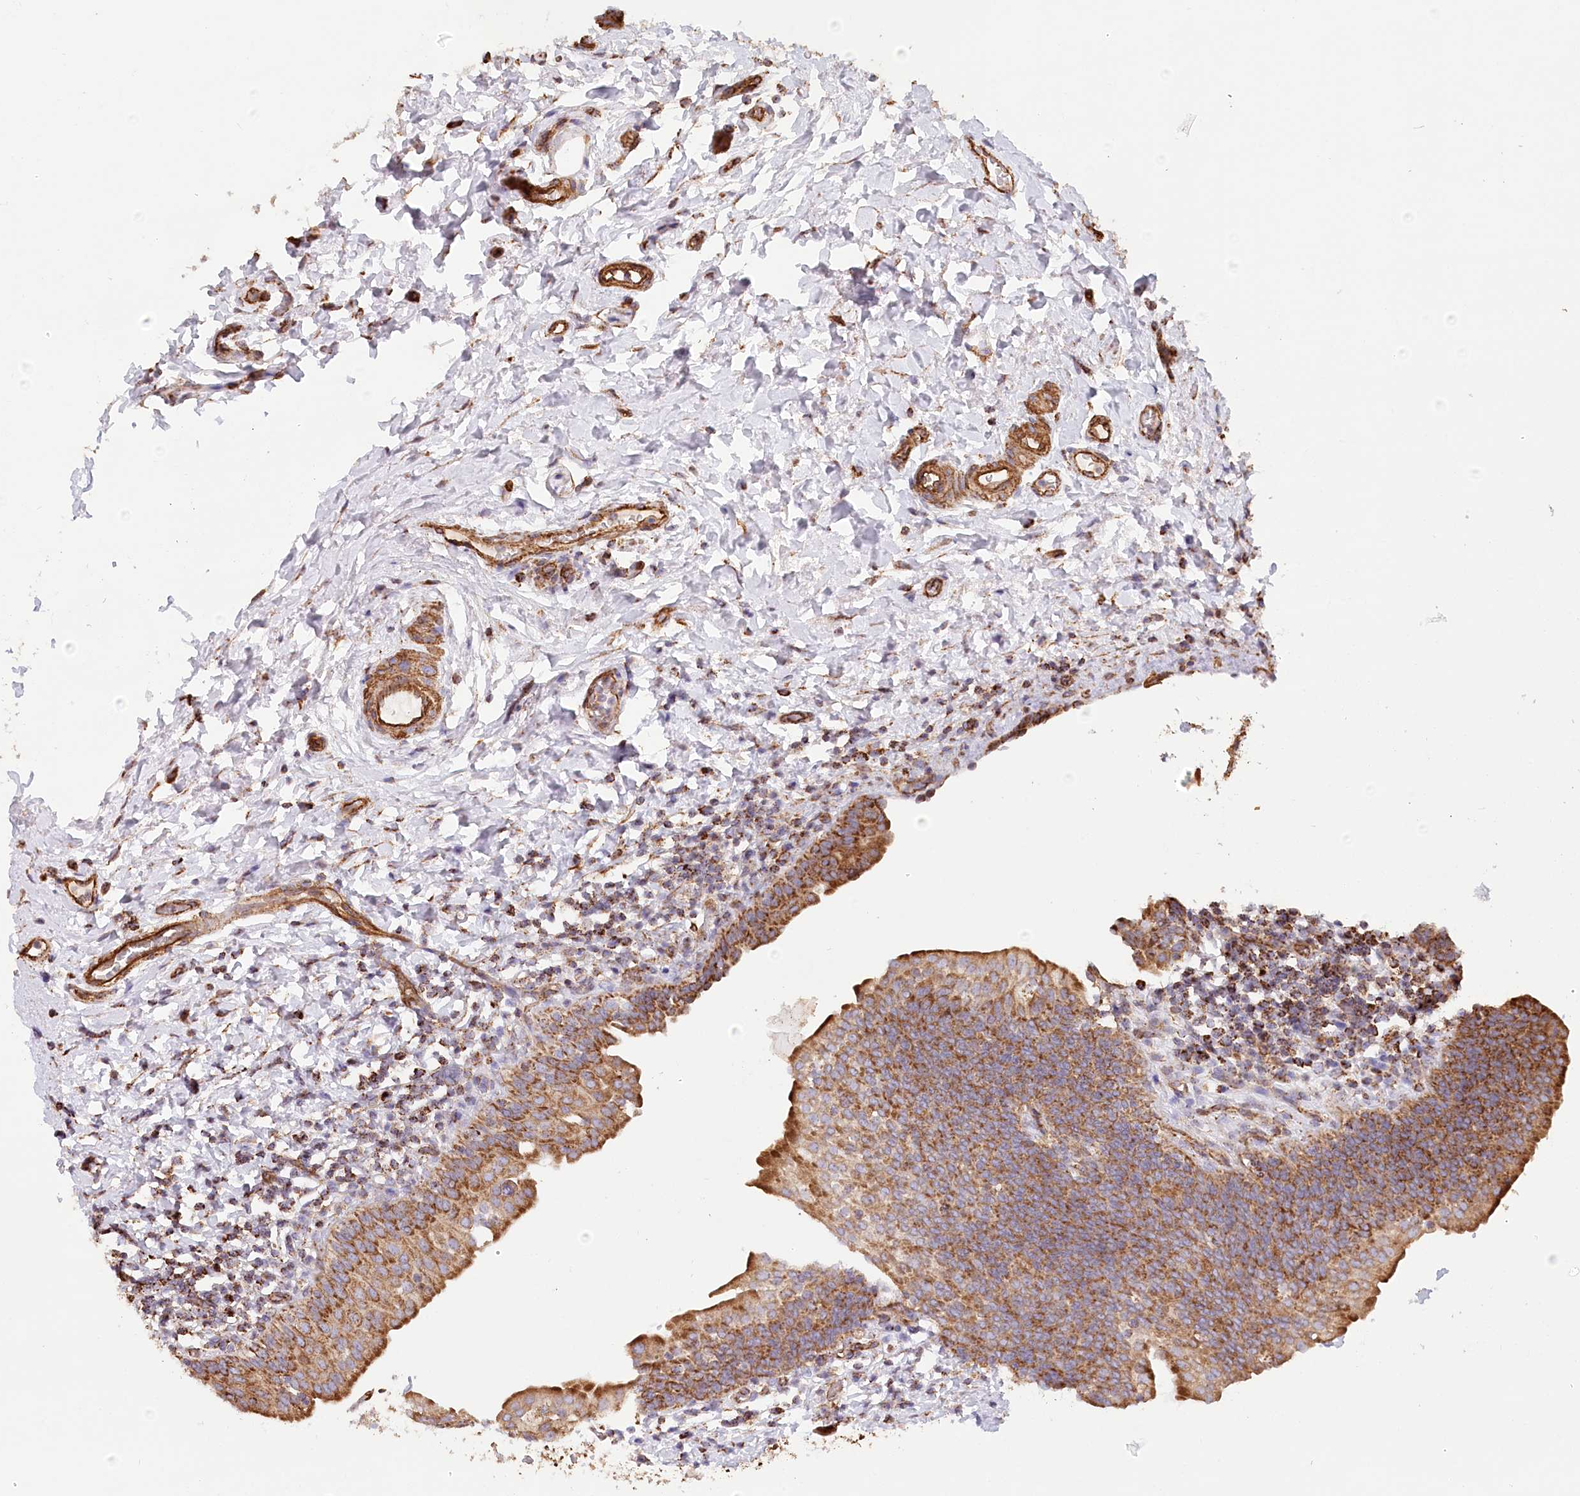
{"staining": {"intensity": "strong", "quantity": "25%-75%", "location": "cytoplasmic/membranous"}, "tissue": "urinary bladder", "cell_type": "Urothelial cells", "image_type": "normal", "snomed": [{"axis": "morphology", "description": "Normal tissue, NOS"}, {"axis": "topography", "description": "Urinary bladder"}], "caption": "A high-resolution image shows immunohistochemistry (IHC) staining of unremarkable urinary bladder, which exhibits strong cytoplasmic/membranous positivity in approximately 25%-75% of urothelial cells. The staining was performed using DAB (3,3'-diaminobenzidine) to visualize the protein expression in brown, while the nuclei were stained in blue with hematoxylin (Magnification: 20x).", "gene": "UMPS", "patient": {"sex": "male", "age": 83}}